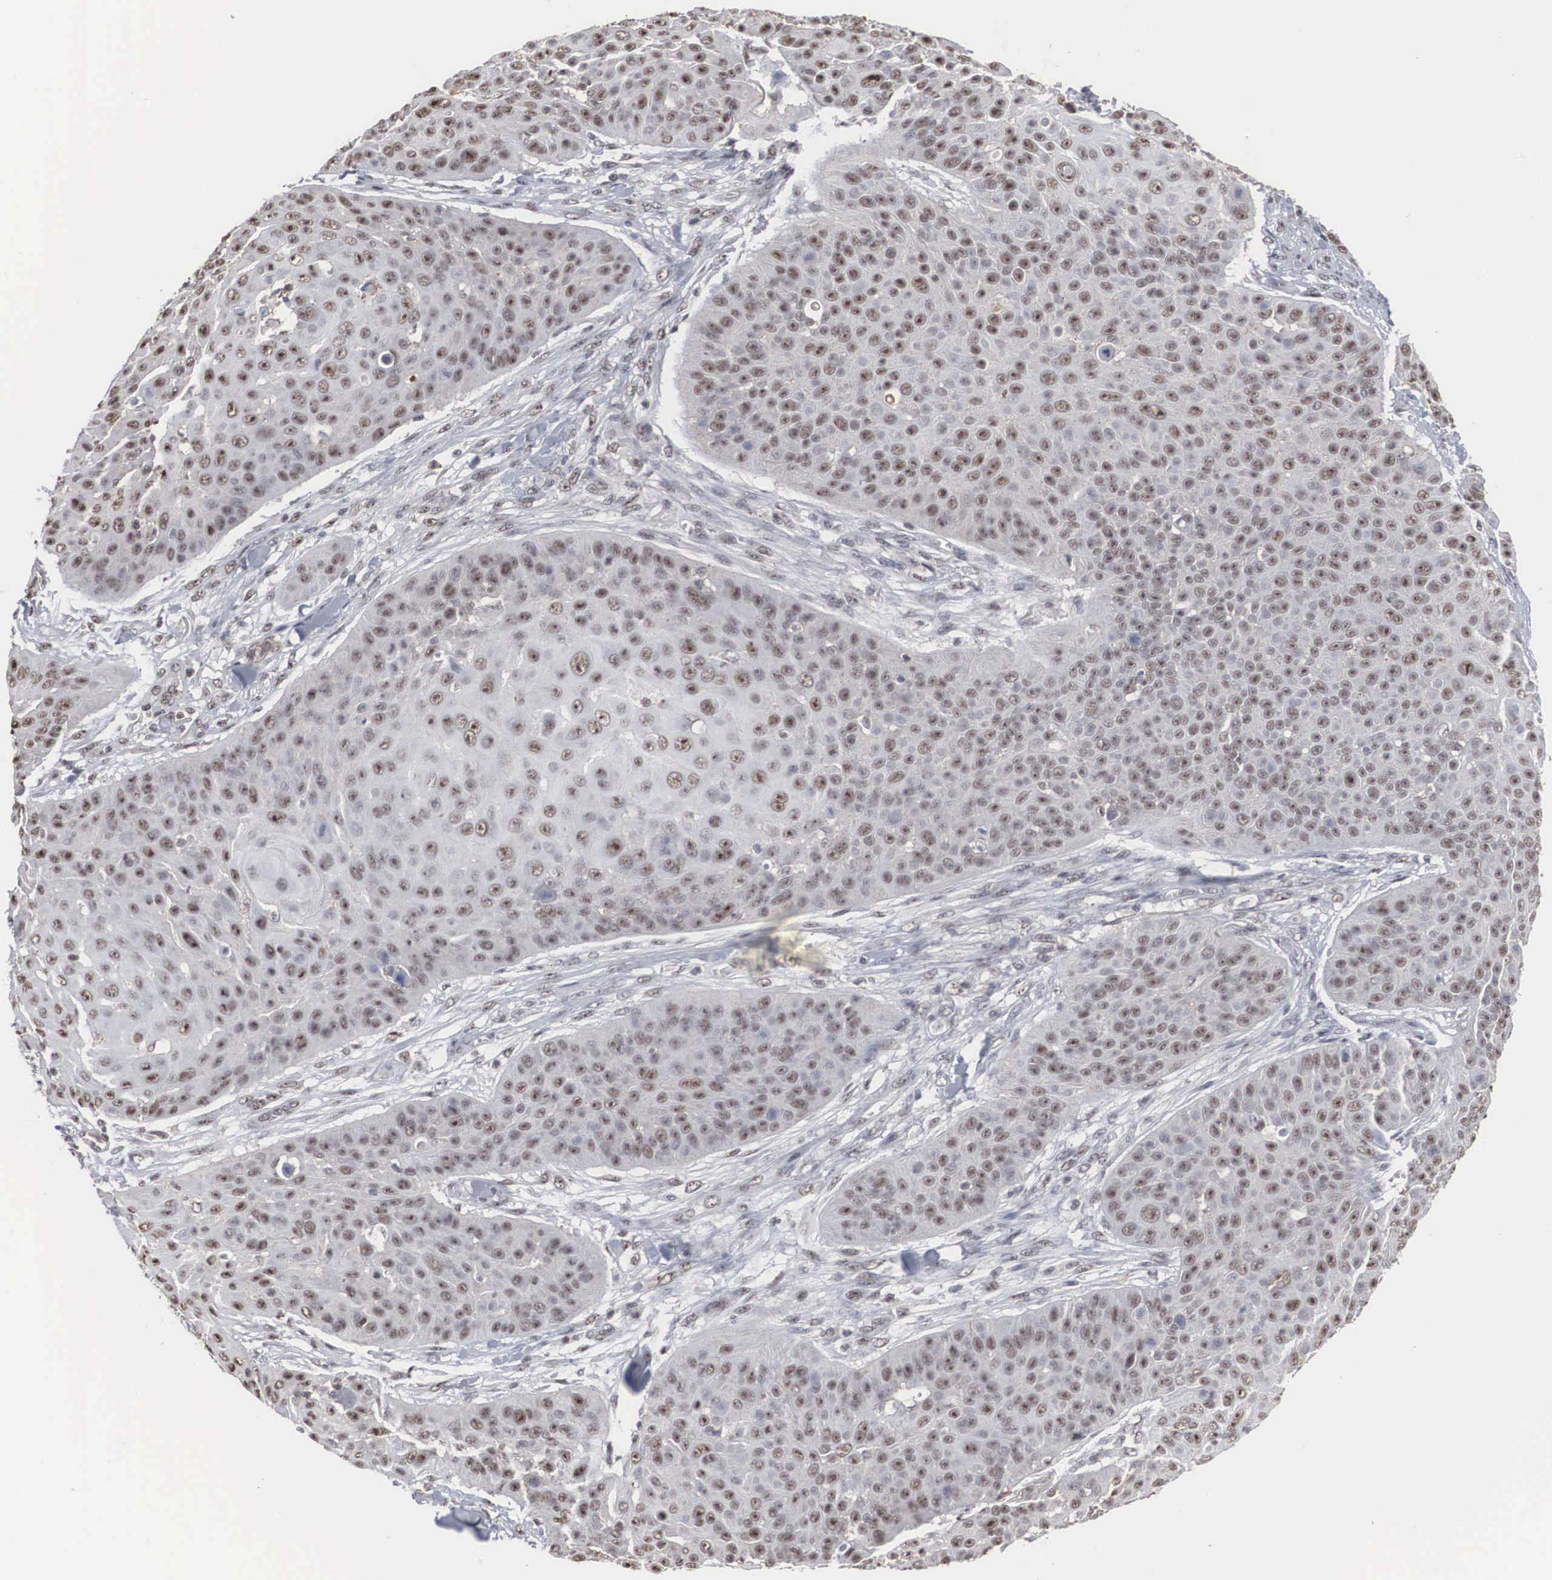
{"staining": {"intensity": "weak", "quantity": ">75%", "location": "nuclear"}, "tissue": "skin cancer", "cell_type": "Tumor cells", "image_type": "cancer", "snomed": [{"axis": "morphology", "description": "Squamous cell carcinoma, NOS"}, {"axis": "topography", "description": "Skin"}], "caption": "Weak nuclear expression for a protein is appreciated in approximately >75% of tumor cells of squamous cell carcinoma (skin) using immunohistochemistry (IHC).", "gene": "AUTS2", "patient": {"sex": "male", "age": 82}}